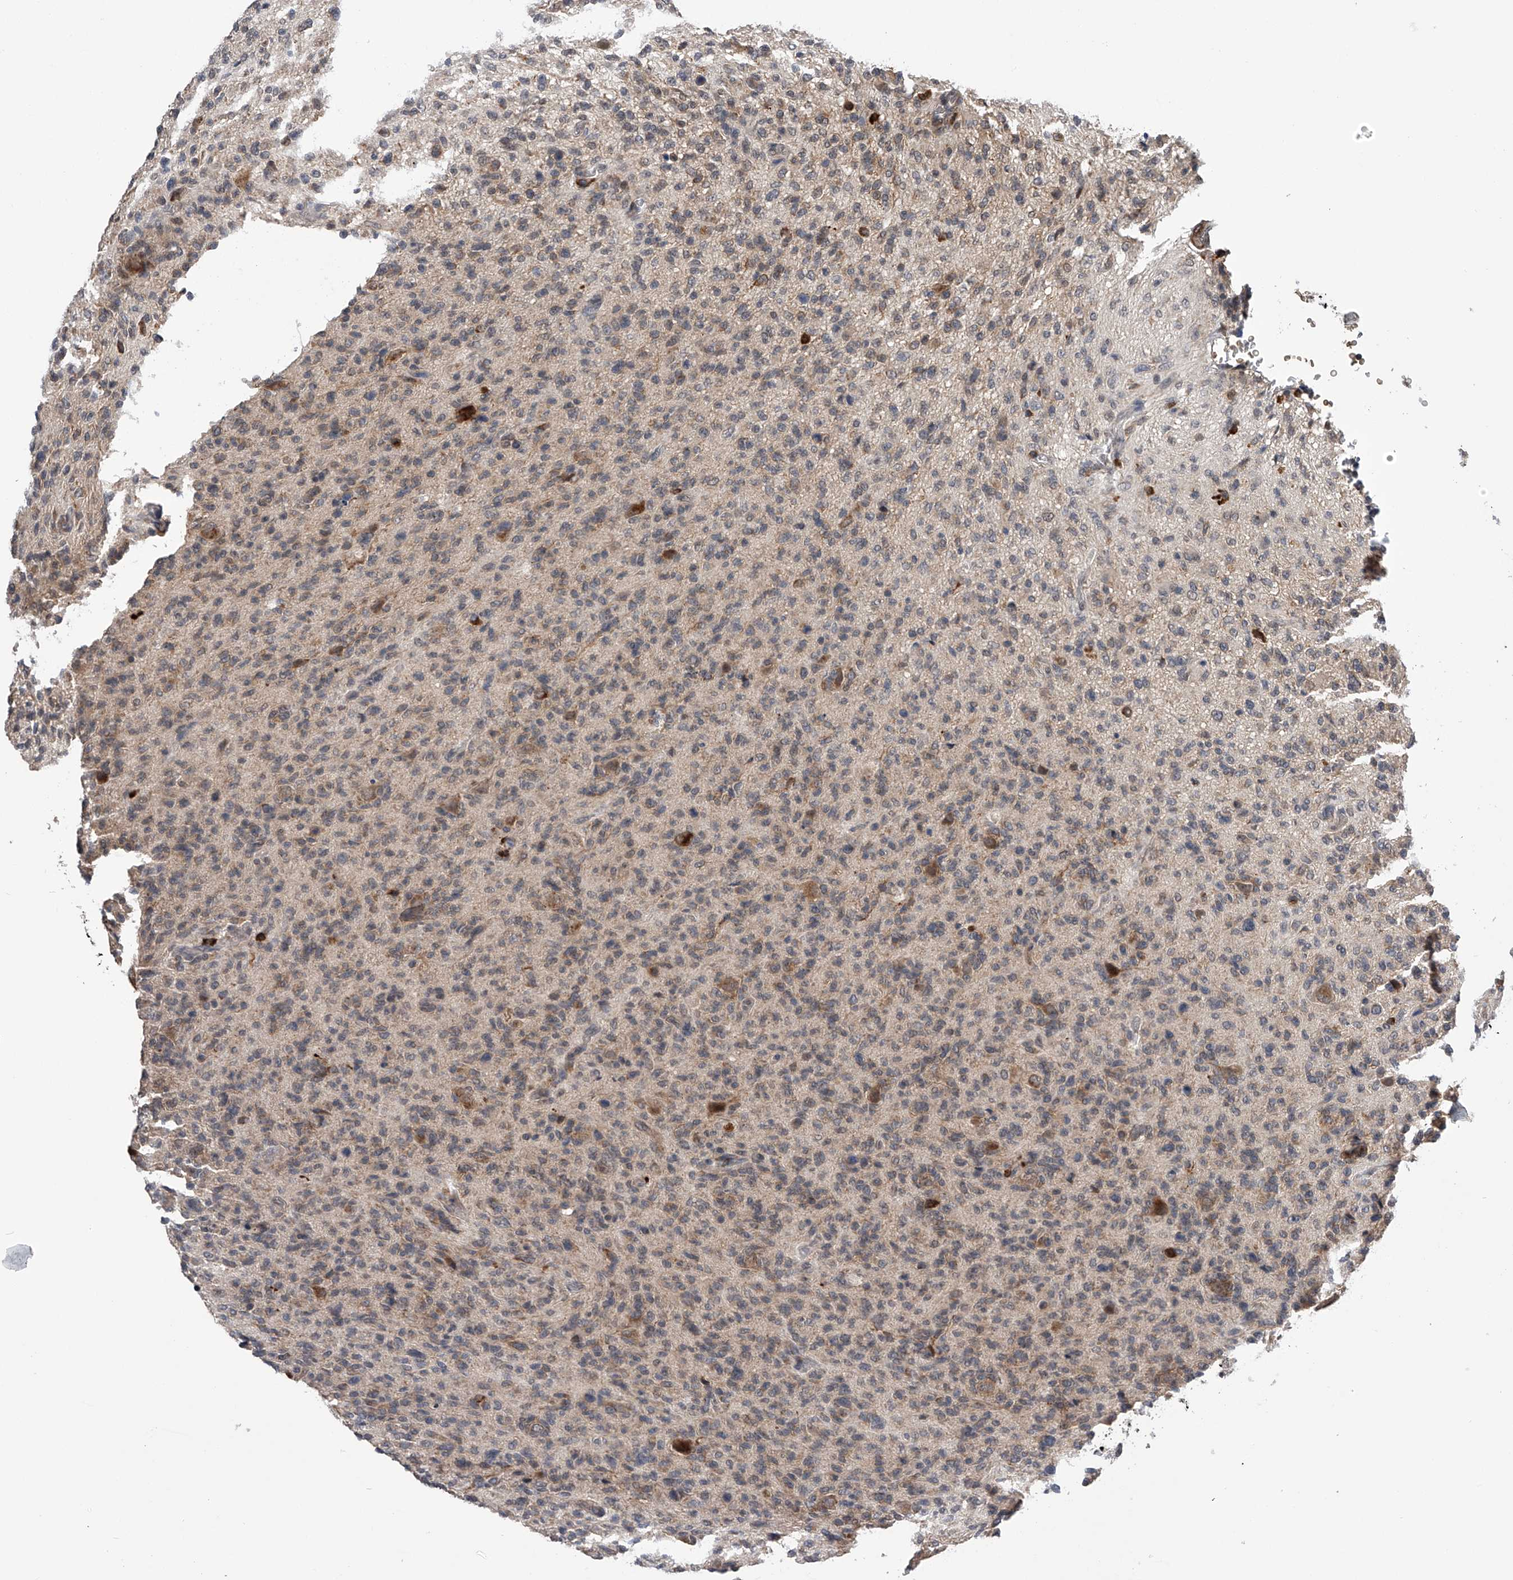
{"staining": {"intensity": "weak", "quantity": "<25%", "location": "cytoplasmic/membranous"}, "tissue": "glioma", "cell_type": "Tumor cells", "image_type": "cancer", "snomed": [{"axis": "morphology", "description": "Glioma, malignant, High grade"}, {"axis": "topography", "description": "Brain"}], "caption": "Immunohistochemical staining of human glioma reveals no significant staining in tumor cells.", "gene": "SPOCK1", "patient": {"sex": "female", "age": 59}}